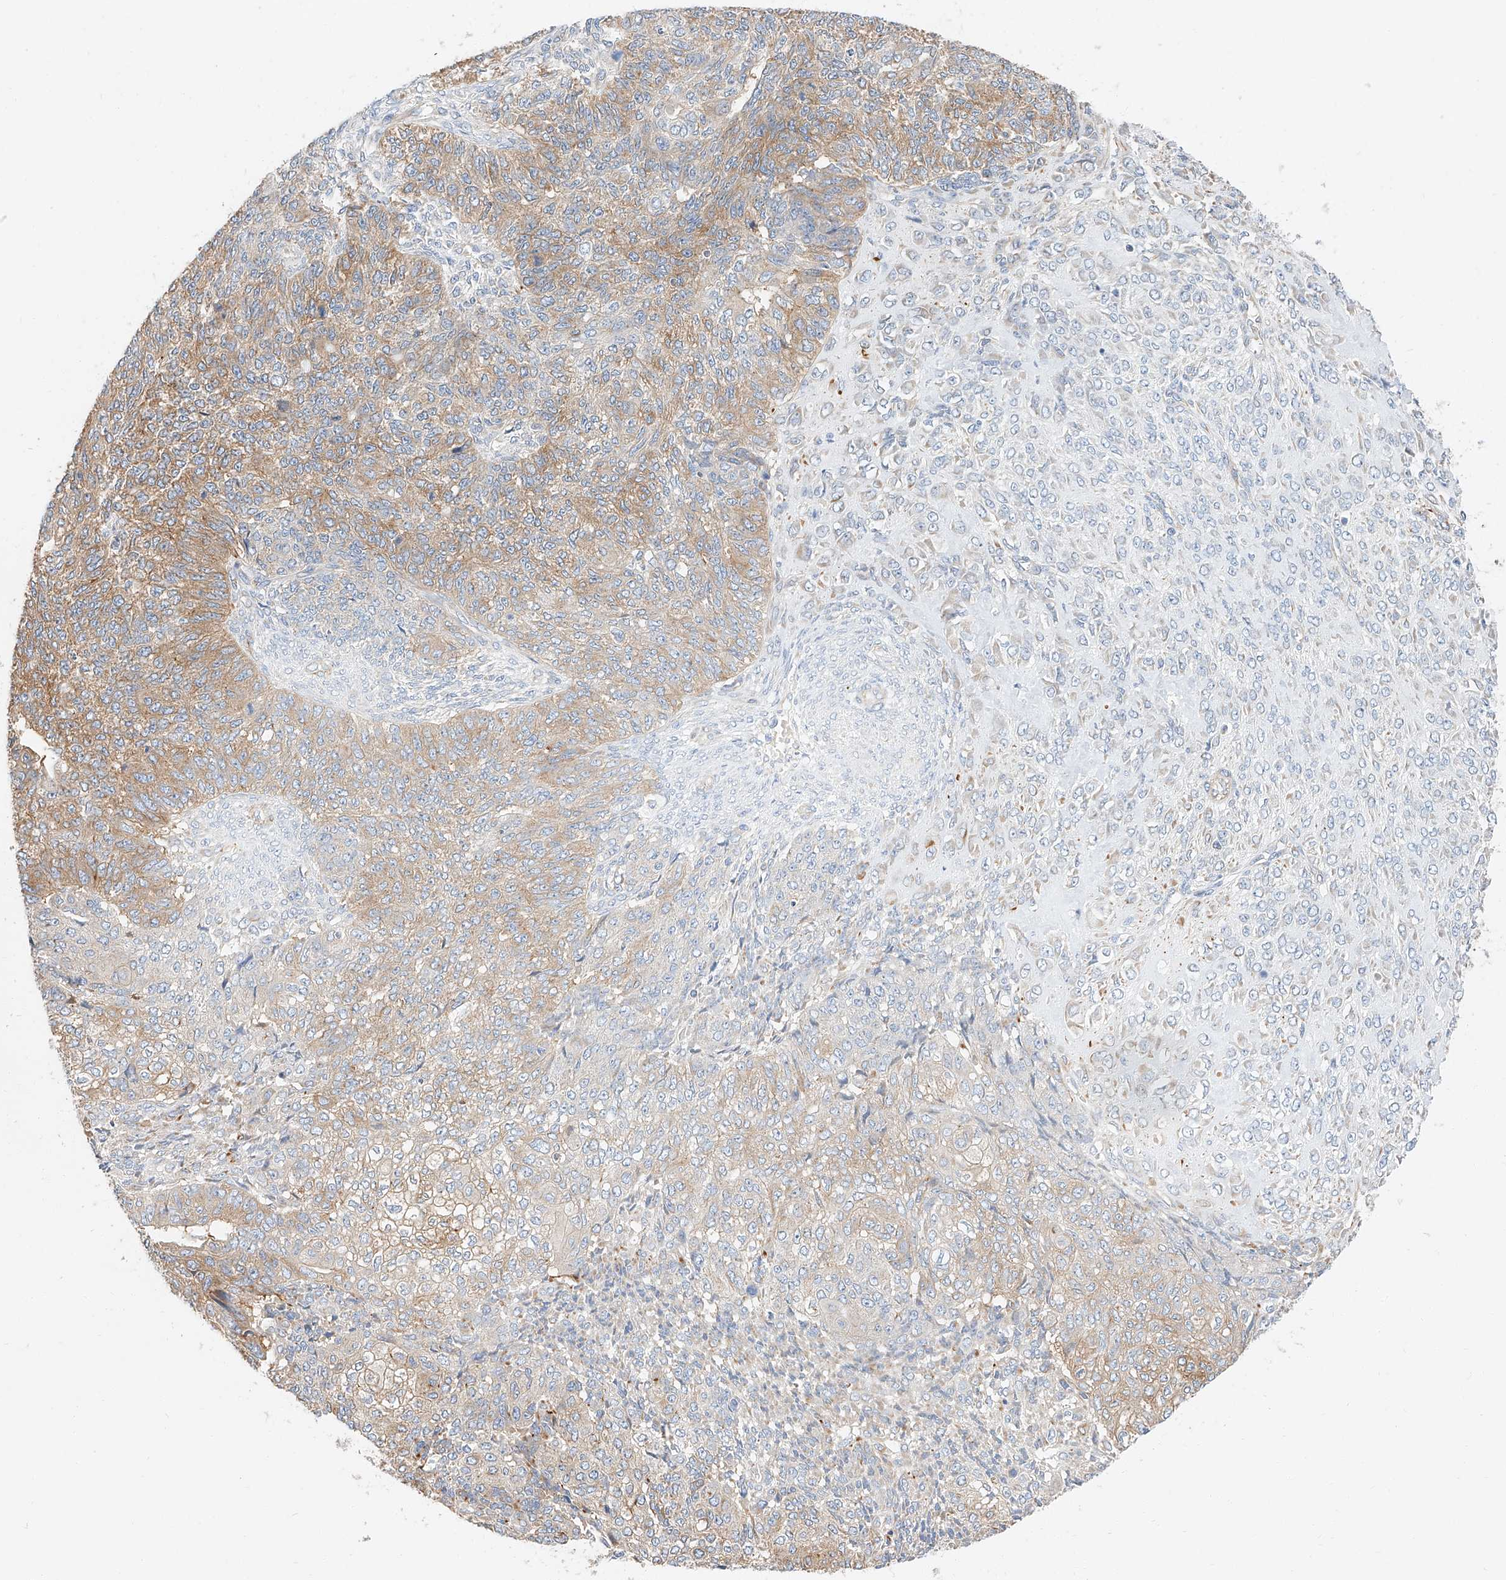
{"staining": {"intensity": "moderate", "quantity": "25%-75%", "location": "cytoplasmic/membranous"}, "tissue": "endometrial cancer", "cell_type": "Tumor cells", "image_type": "cancer", "snomed": [{"axis": "morphology", "description": "Adenocarcinoma, NOS"}, {"axis": "topography", "description": "Endometrium"}], "caption": "Endometrial cancer (adenocarcinoma) was stained to show a protein in brown. There is medium levels of moderate cytoplasmic/membranous positivity in approximately 25%-75% of tumor cells.", "gene": "GLMN", "patient": {"sex": "female", "age": 32}}